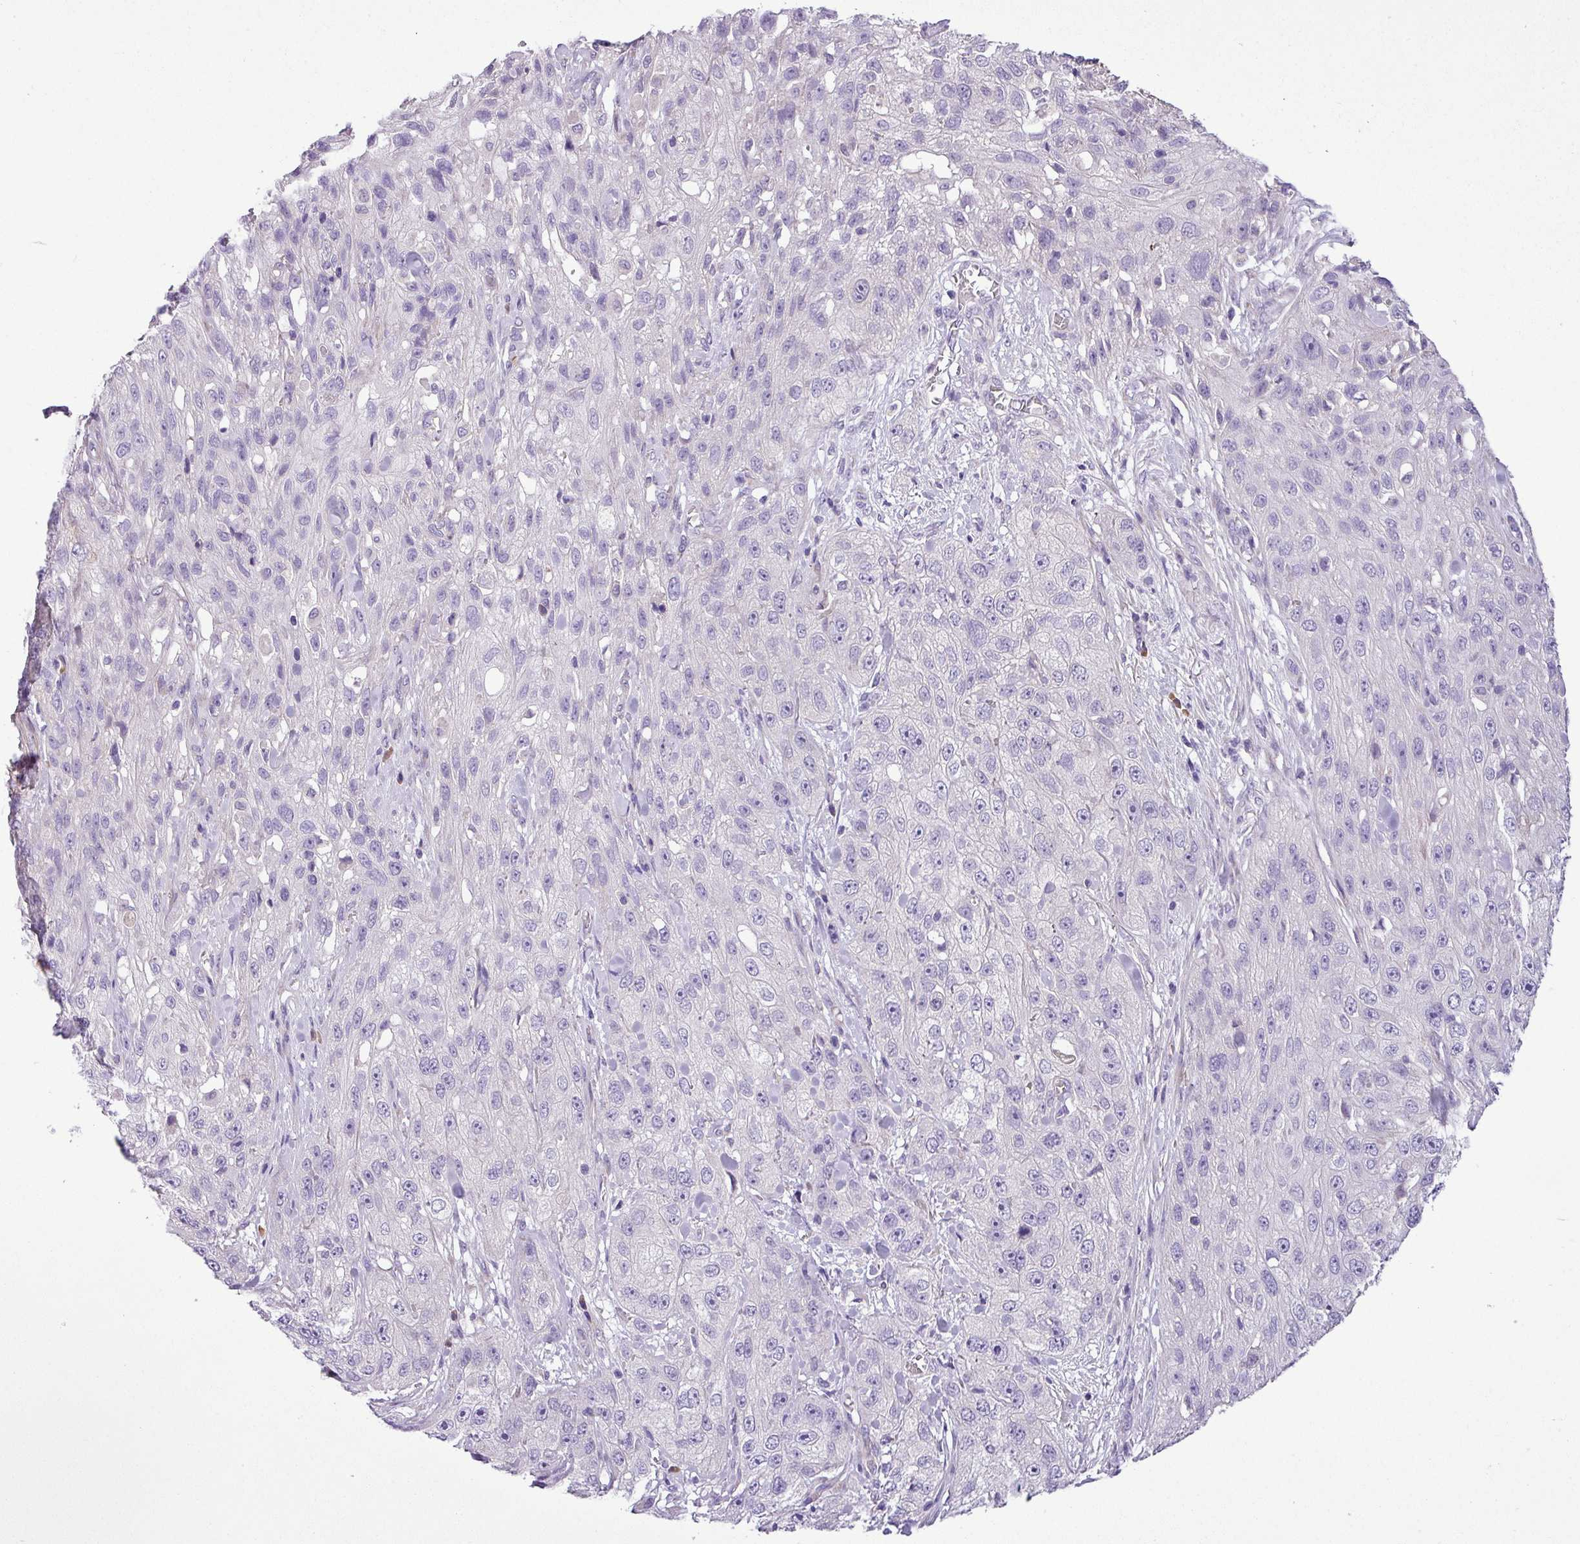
{"staining": {"intensity": "negative", "quantity": "none", "location": "none"}, "tissue": "skin cancer", "cell_type": "Tumor cells", "image_type": "cancer", "snomed": [{"axis": "morphology", "description": "Squamous cell carcinoma, NOS"}, {"axis": "topography", "description": "Skin"}, {"axis": "topography", "description": "Vulva"}], "caption": "Immunohistochemistry image of neoplastic tissue: skin squamous cell carcinoma stained with DAB (3,3'-diaminobenzidine) shows no significant protein staining in tumor cells.", "gene": "MOCS3", "patient": {"sex": "female", "age": 86}}